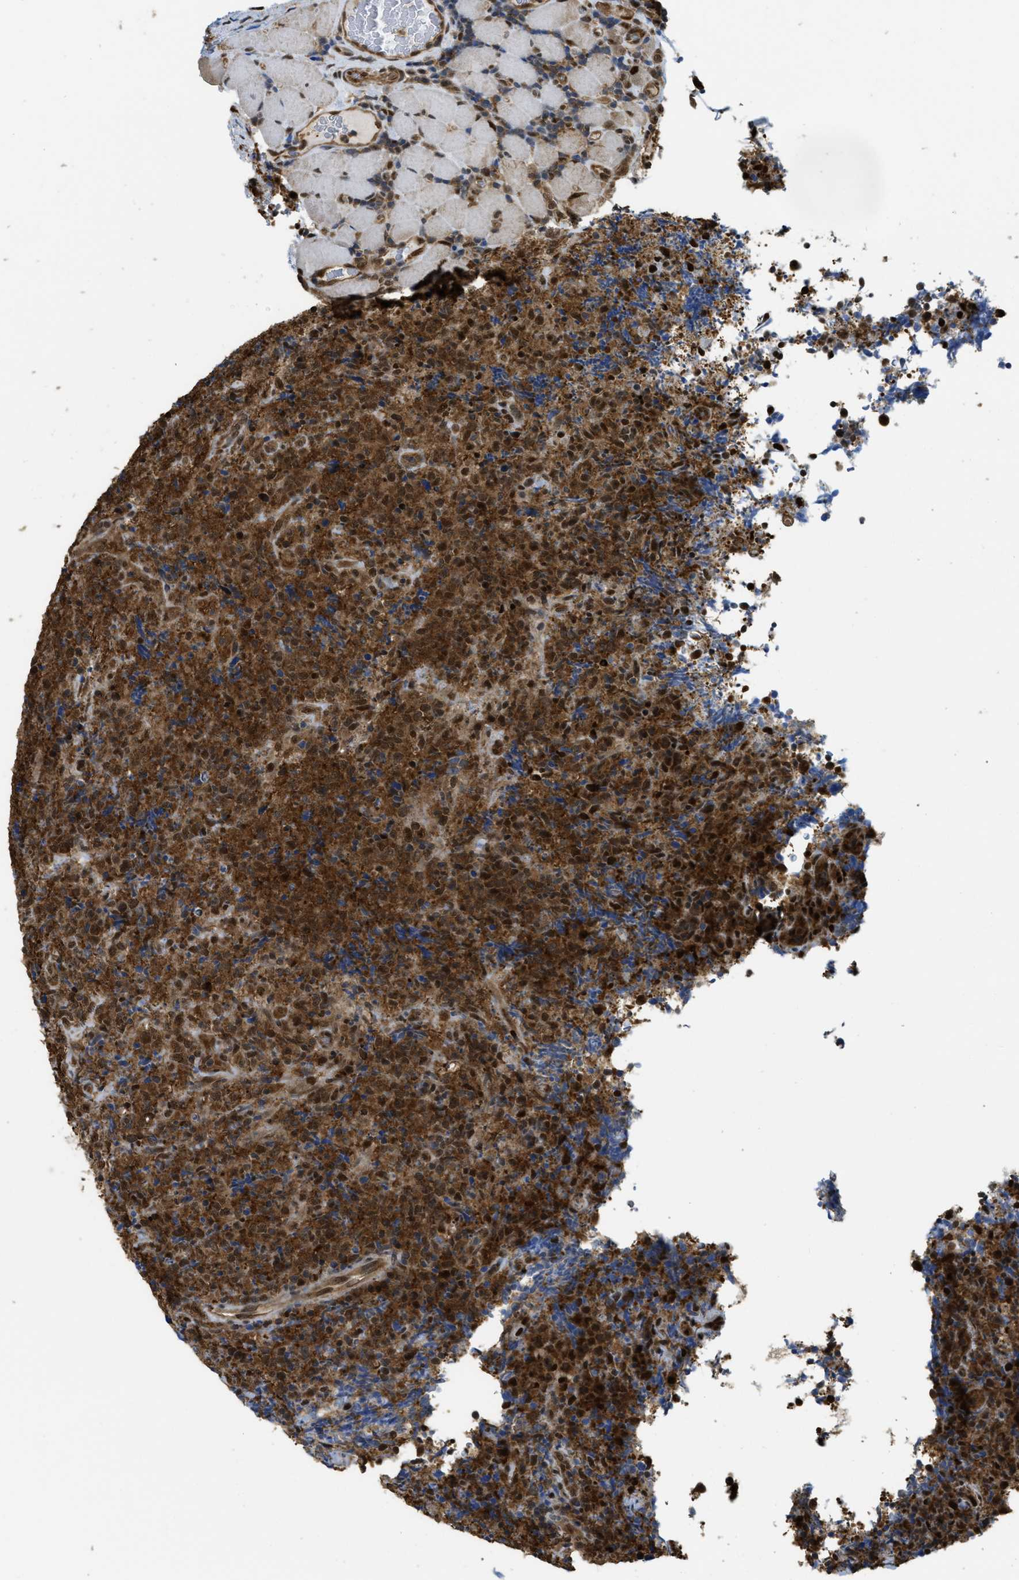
{"staining": {"intensity": "strong", "quantity": ">75%", "location": "cytoplasmic/membranous,nuclear"}, "tissue": "lymphoma", "cell_type": "Tumor cells", "image_type": "cancer", "snomed": [{"axis": "morphology", "description": "Malignant lymphoma, non-Hodgkin's type, High grade"}, {"axis": "topography", "description": "Tonsil"}], "caption": "IHC of lymphoma shows high levels of strong cytoplasmic/membranous and nuclear staining in approximately >75% of tumor cells.", "gene": "PSMC5", "patient": {"sex": "female", "age": 36}}